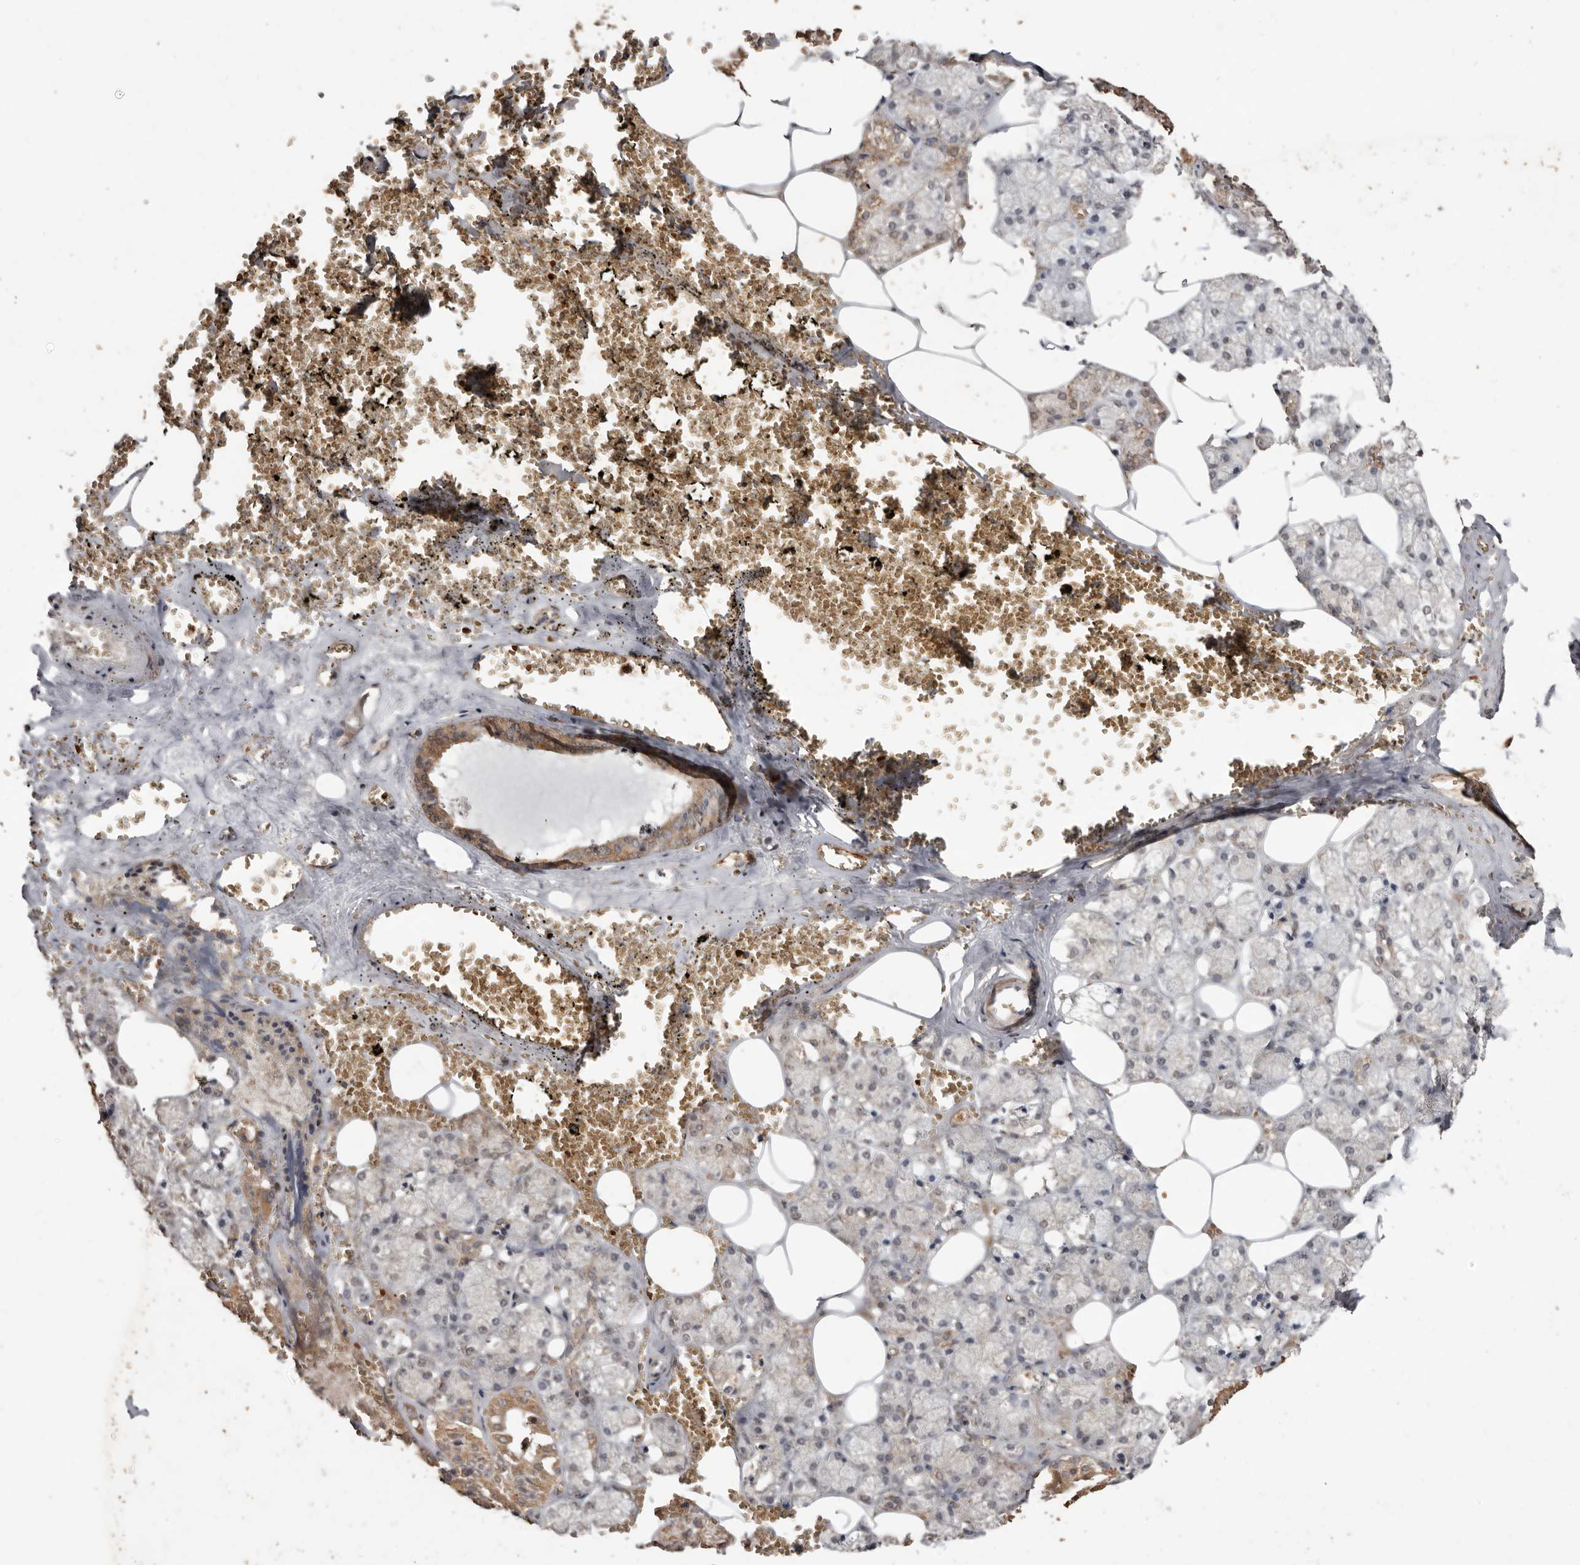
{"staining": {"intensity": "moderate", "quantity": "25%-75%", "location": "cytoplasmic/membranous"}, "tissue": "salivary gland", "cell_type": "Glandular cells", "image_type": "normal", "snomed": [{"axis": "morphology", "description": "Normal tissue, NOS"}, {"axis": "topography", "description": "Salivary gland"}], "caption": "Protein expression analysis of unremarkable human salivary gland reveals moderate cytoplasmic/membranous positivity in about 25%-75% of glandular cells. (Brightfield microscopy of DAB IHC at high magnification).", "gene": "GRAMD2A", "patient": {"sex": "male", "age": 62}}